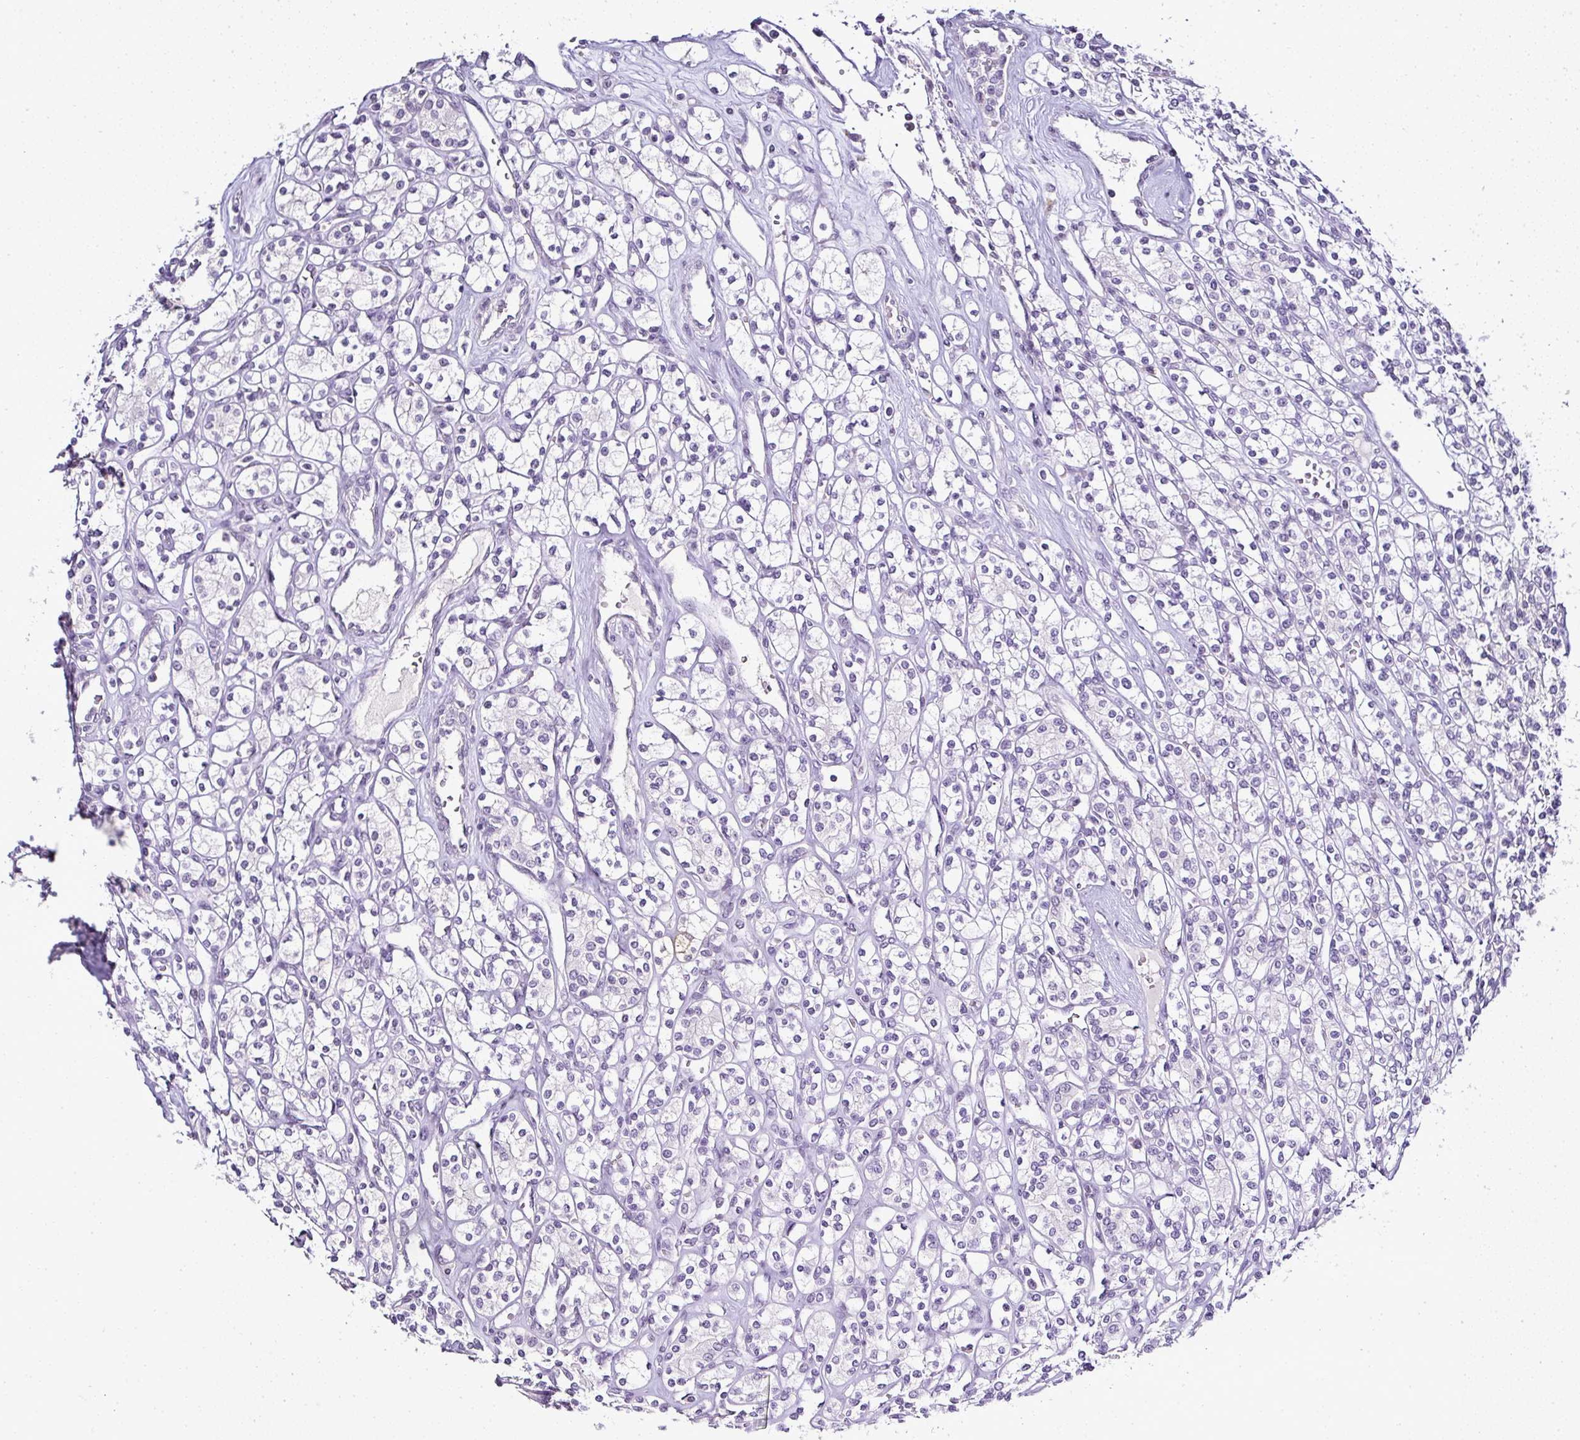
{"staining": {"intensity": "negative", "quantity": "none", "location": "none"}, "tissue": "renal cancer", "cell_type": "Tumor cells", "image_type": "cancer", "snomed": [{"axis": "morphology", "description": "Adenocarcinoma, NOS"}, {"axis": "topography", "description": "Kidney"}], "caption": "A photomicrograph of human renal cancer (adenocarcinoma) is negative for staining in tumor cells.", "gene": "SERPINB3", "patient": {"sex": "male", "age": 77}}